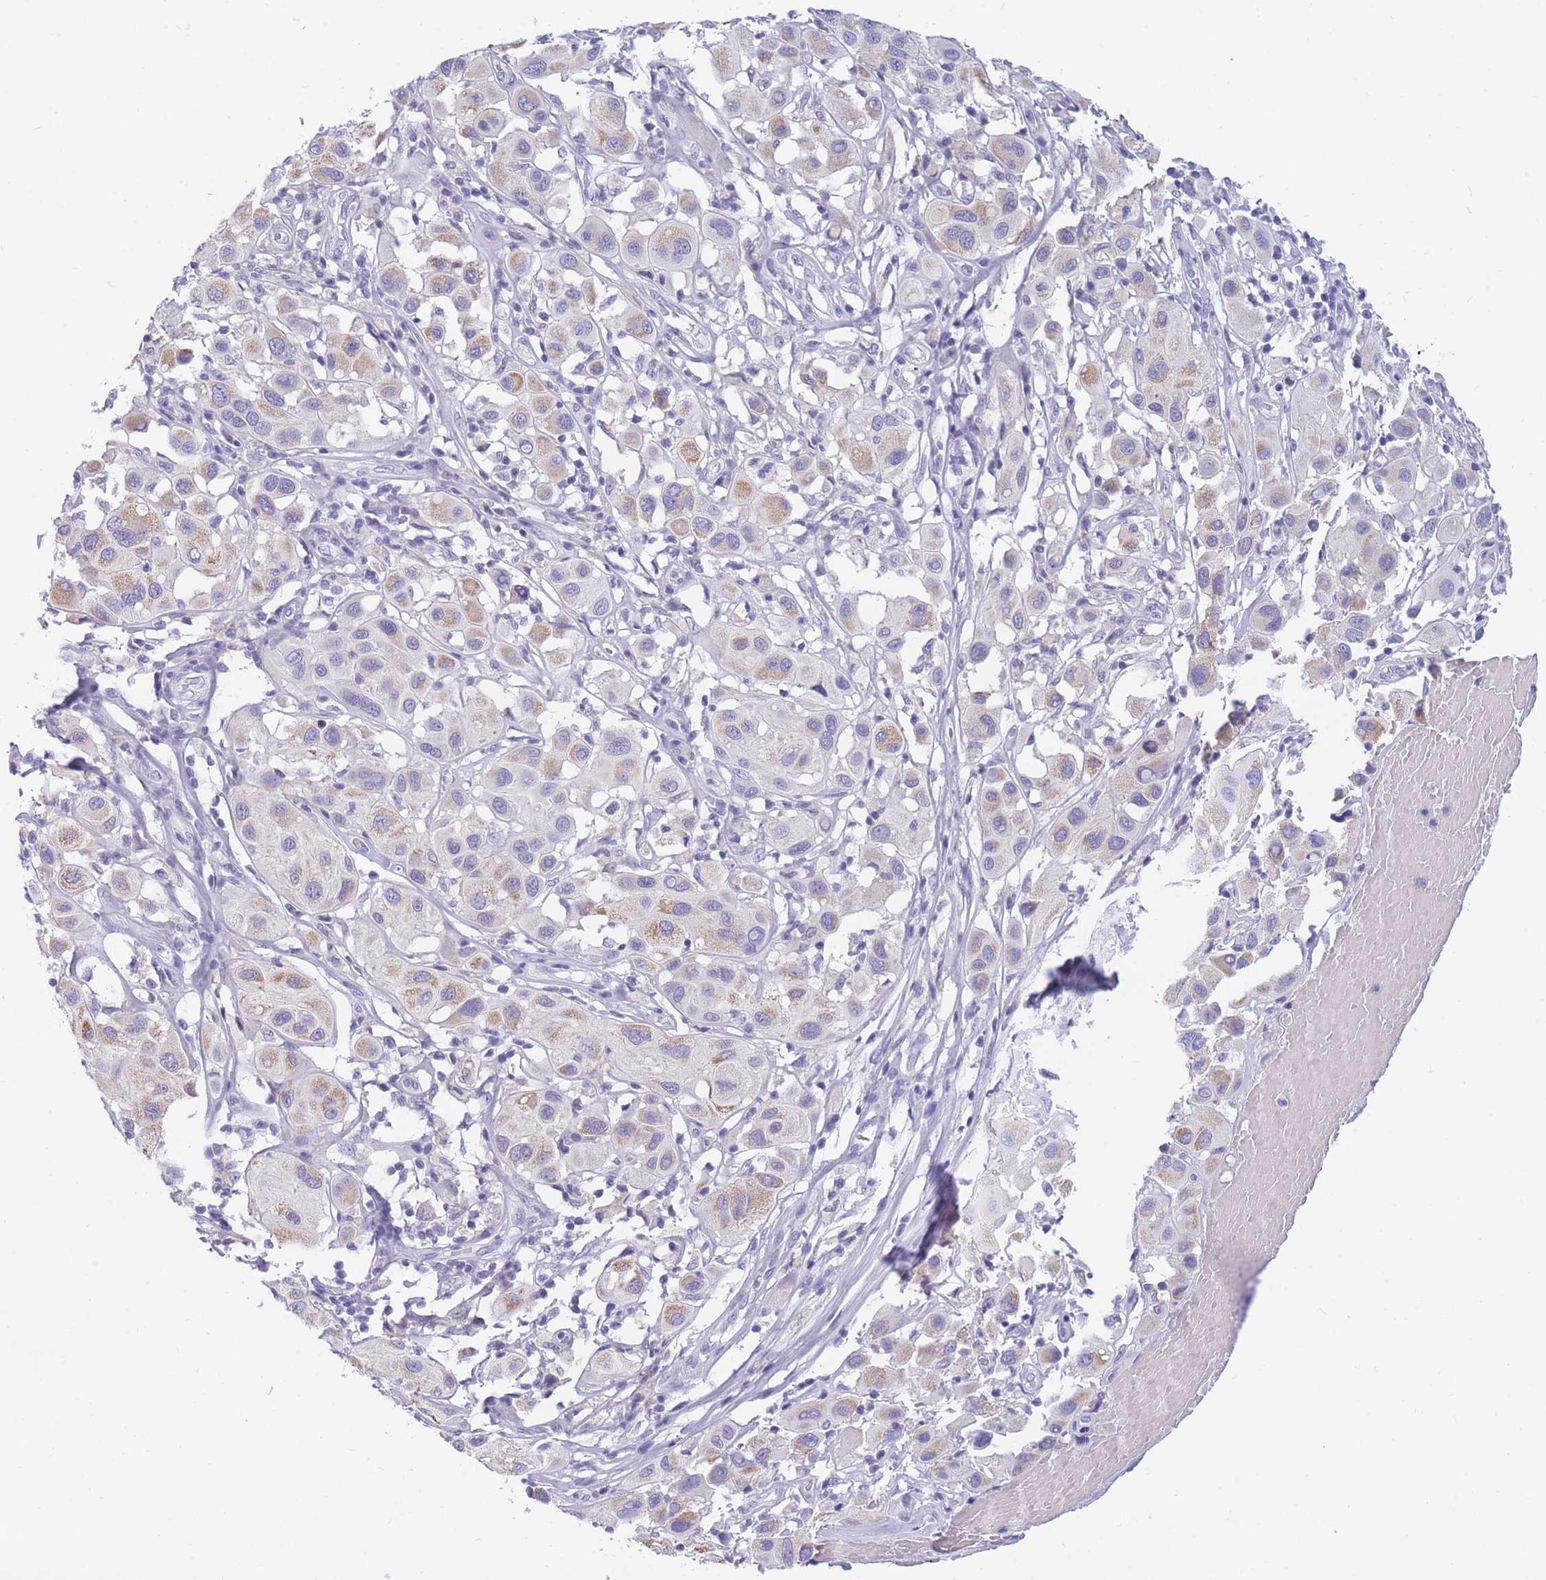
{"staining": {"intensity": "weak", "quantity": "25%-75%", "location": "cytoplasmic/membranous"}, "tissue": "melanoma", "cell_type": "Tumor cells", "image_type": "cancer", "snomed": [{"axis": "morphology", "description": "Malignant melanoma, Metastatic site"}, {"axis": "topography", "description": "Skin"}], "caption": "This photomicrograph displays melanoma stained with immunohistochemistry (IHC) to label a protein in brown. The cytoplasmic/membranous of tumor cells show weak positivity for the protein. Nuclei are counter-stained blue.", "gene": "DHRS11", "patient": {"sex": "male", "age": 41}}